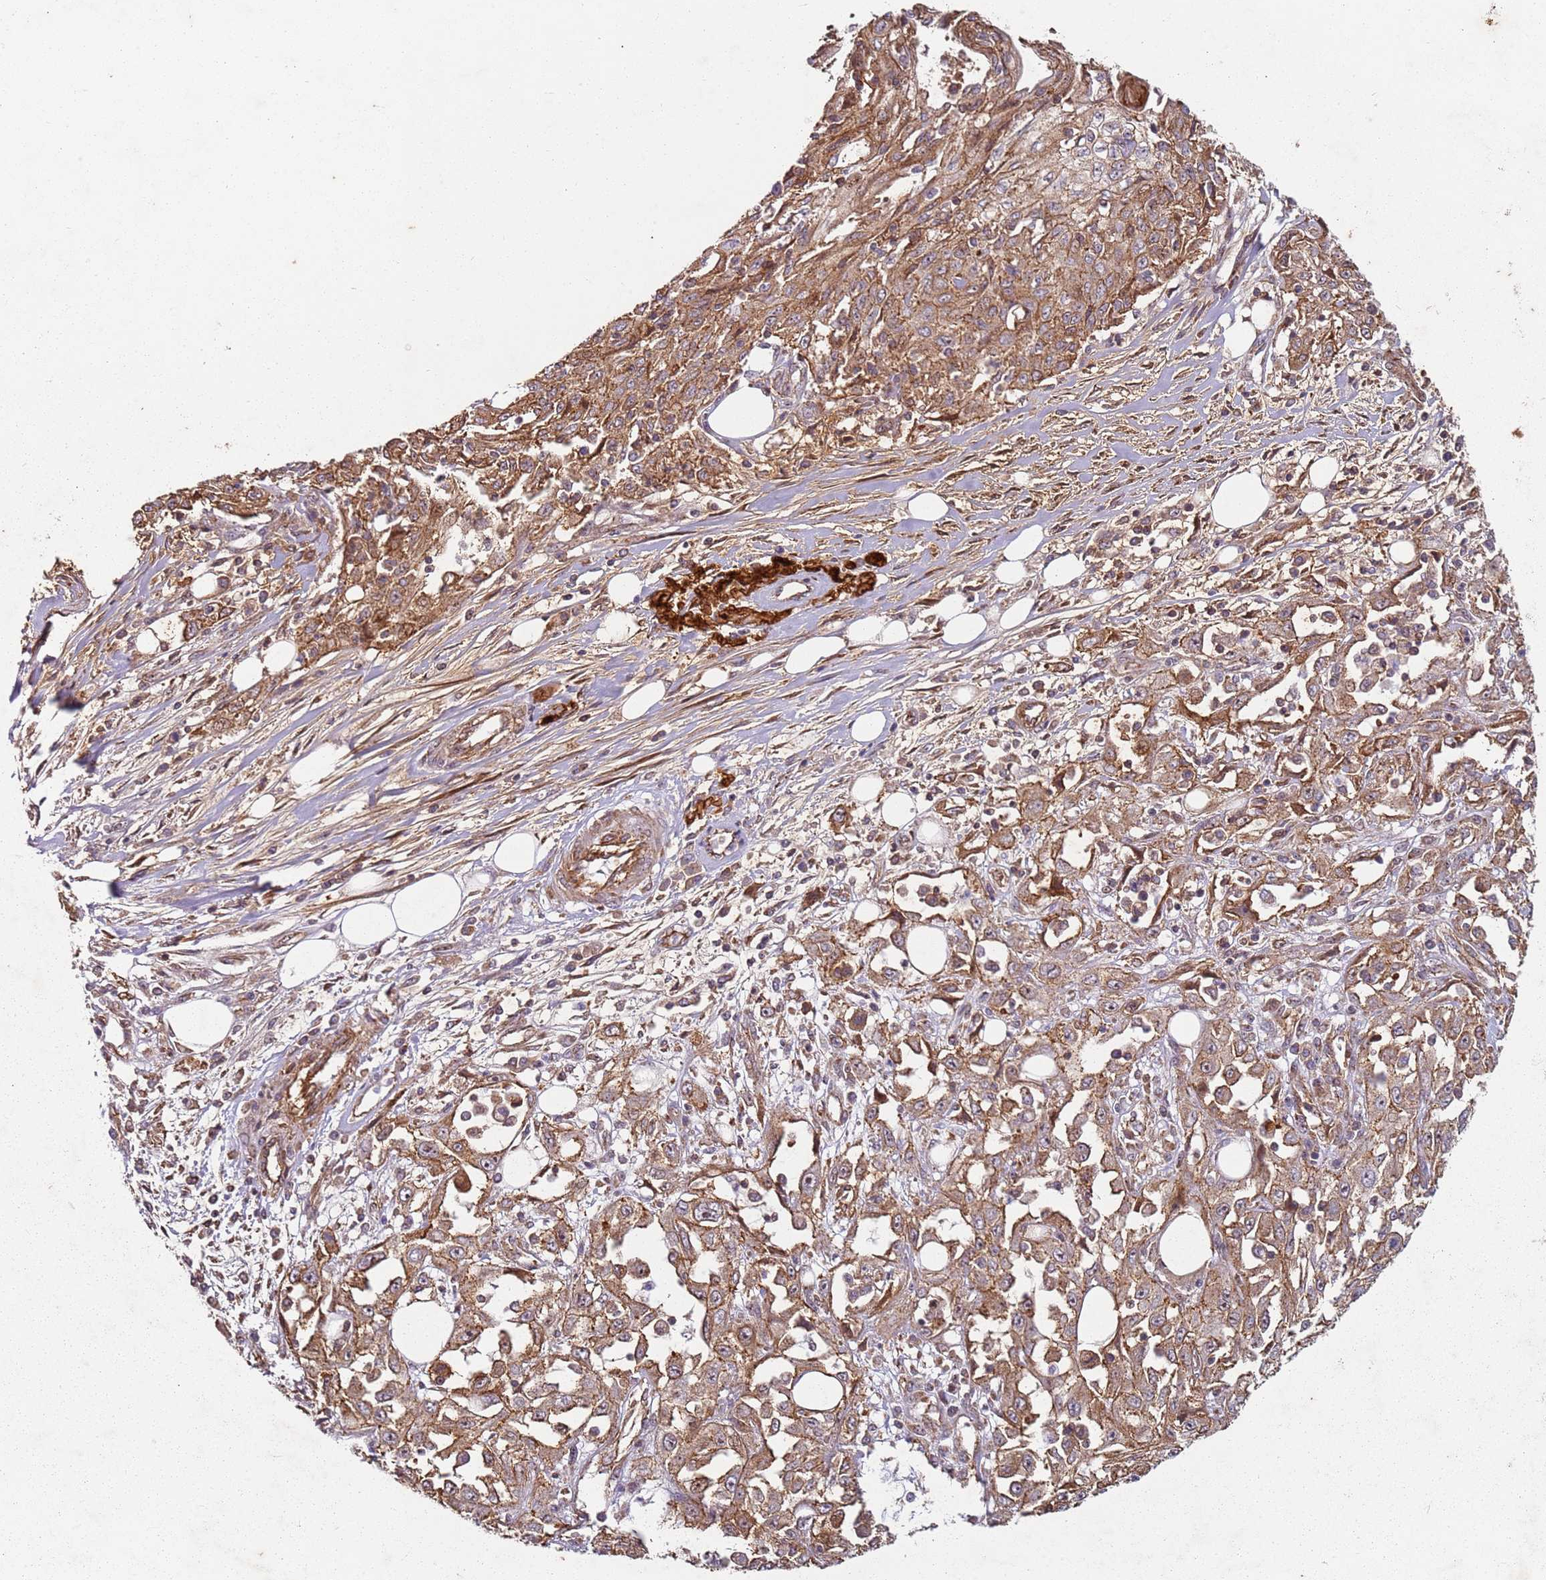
{"staining": {"intensity": "moderate", "quantity": ">75%", "location": "cytoplasmic/membranous"}, "tissue": "skin cancer", "cell_type": "Tumor cells", "image_type": "cancer", "snomed": [{"axis": "morphology", "description": "Squamous cell carcinoma, NOS"}, {"axis": "morphology", "description": "Squamous cell carcinoma, metastatic, NOS"}, {"axis": "topography", "description": "Skin"}, {"axis": "topography", "description": "Lymph node"}], "caption": "This is a photomicrograph of immunohistochemistry (IHC) staining of skin cancer, which shows moderate staining in the cytoplasmic/membranous of tumor cells.", "gene": "C2CD4B", "patient": {"sex": "male", "age": 75}}